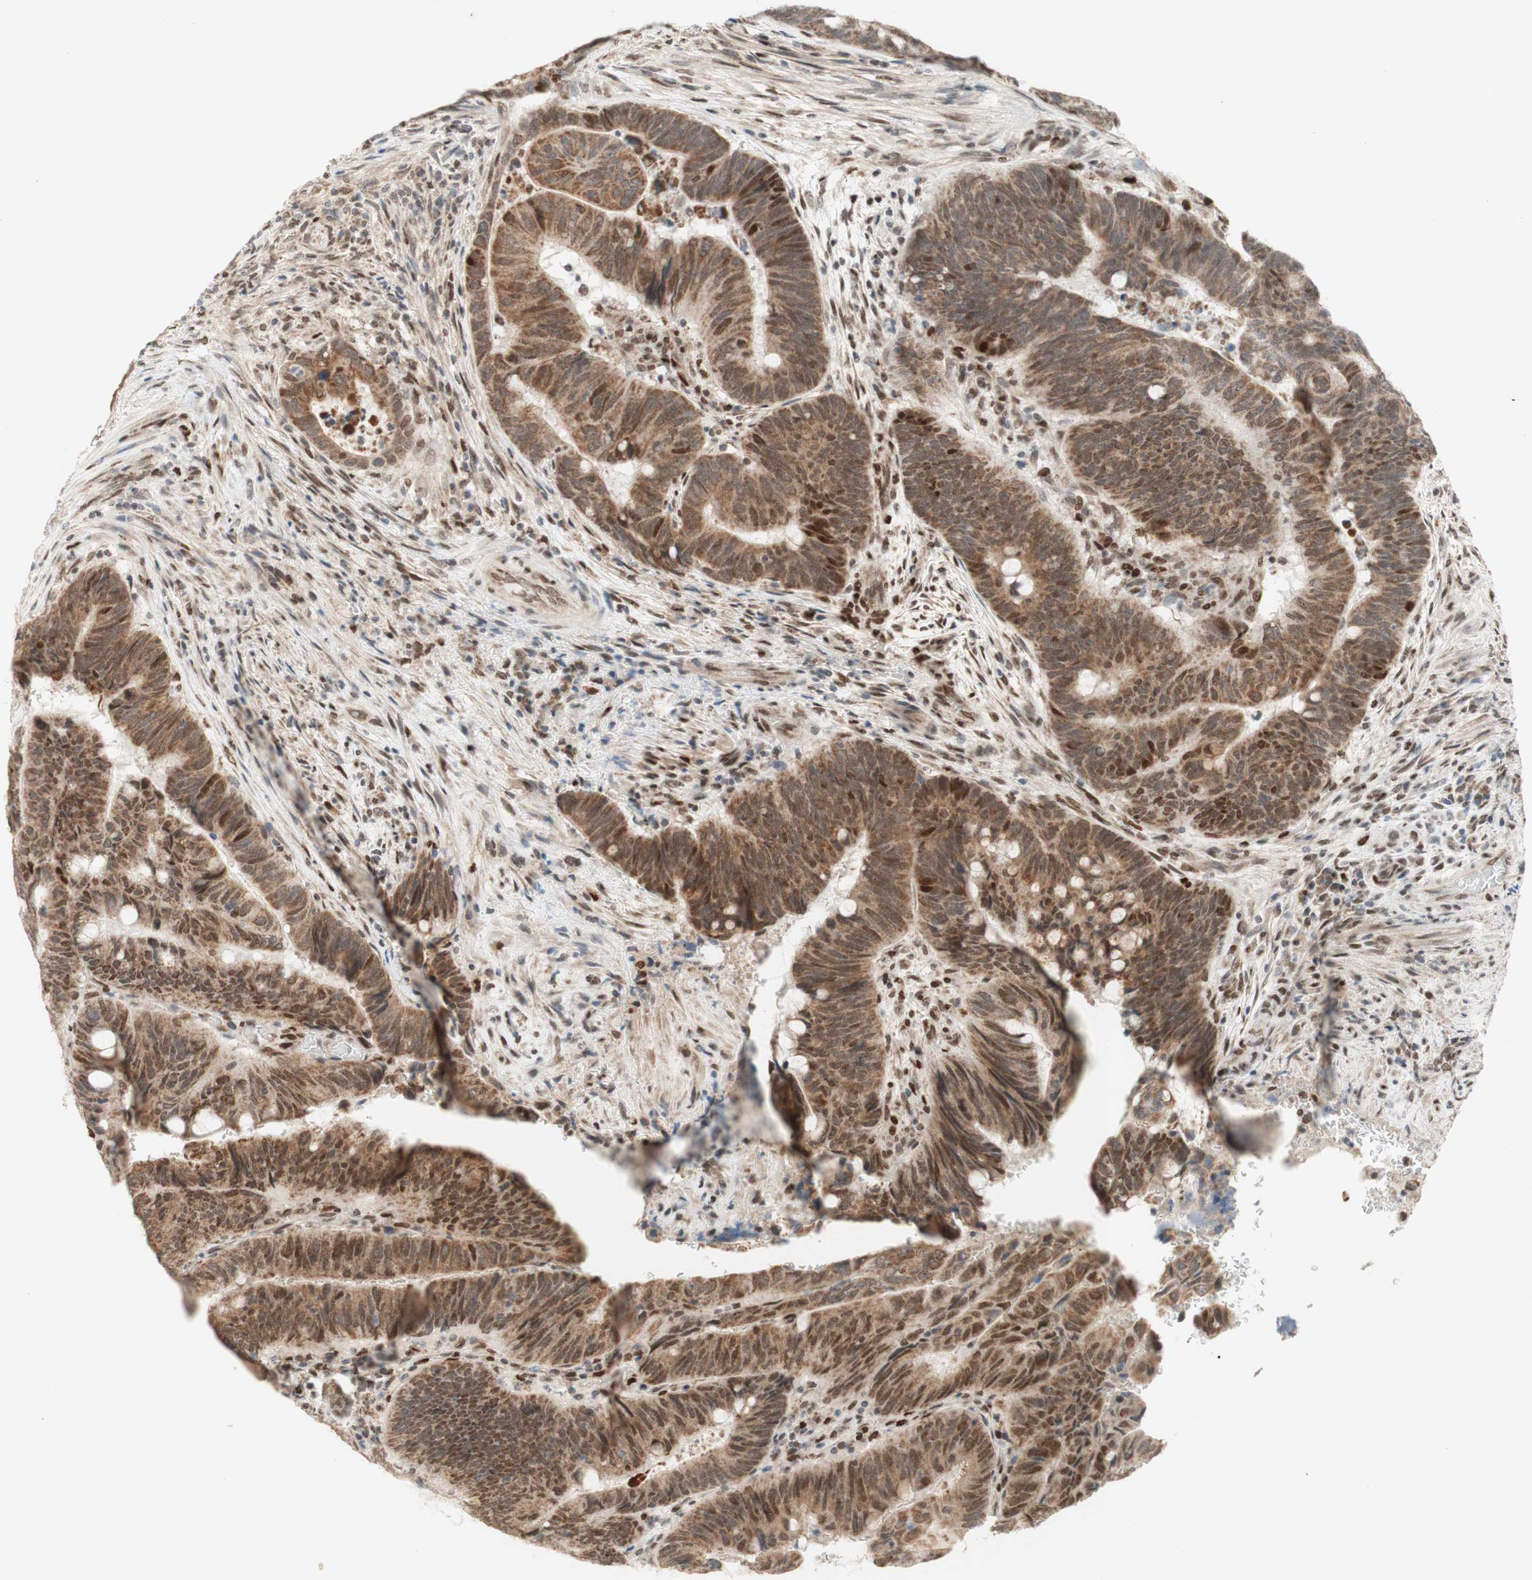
{"staining": {"intensity": "moderate", "quantity": ">75%", "location": "cytoplasmic/membranous"}, "tissue": "colorectal cancer", "cell_type": "Tumor cells", "image_type": "cancer", "snomed": [{"axis": "morphology", "description": "Normal tissue, NOS"}, {"axis": "morphology", "description": "Adenocarcinoma, NOS"}, {"axis": "topography", "description": "Rectum"}, {"axis": "topography", "description": "Peripheral nerve tissue"}], "caption": "Moderate cytoplasmic/membranous protein positivity is appreciated in approximately >75% of tumor cells in colorectal cancer.", "gene": "DNMT3A", "patient": {"sex": "male", "age": 92}}